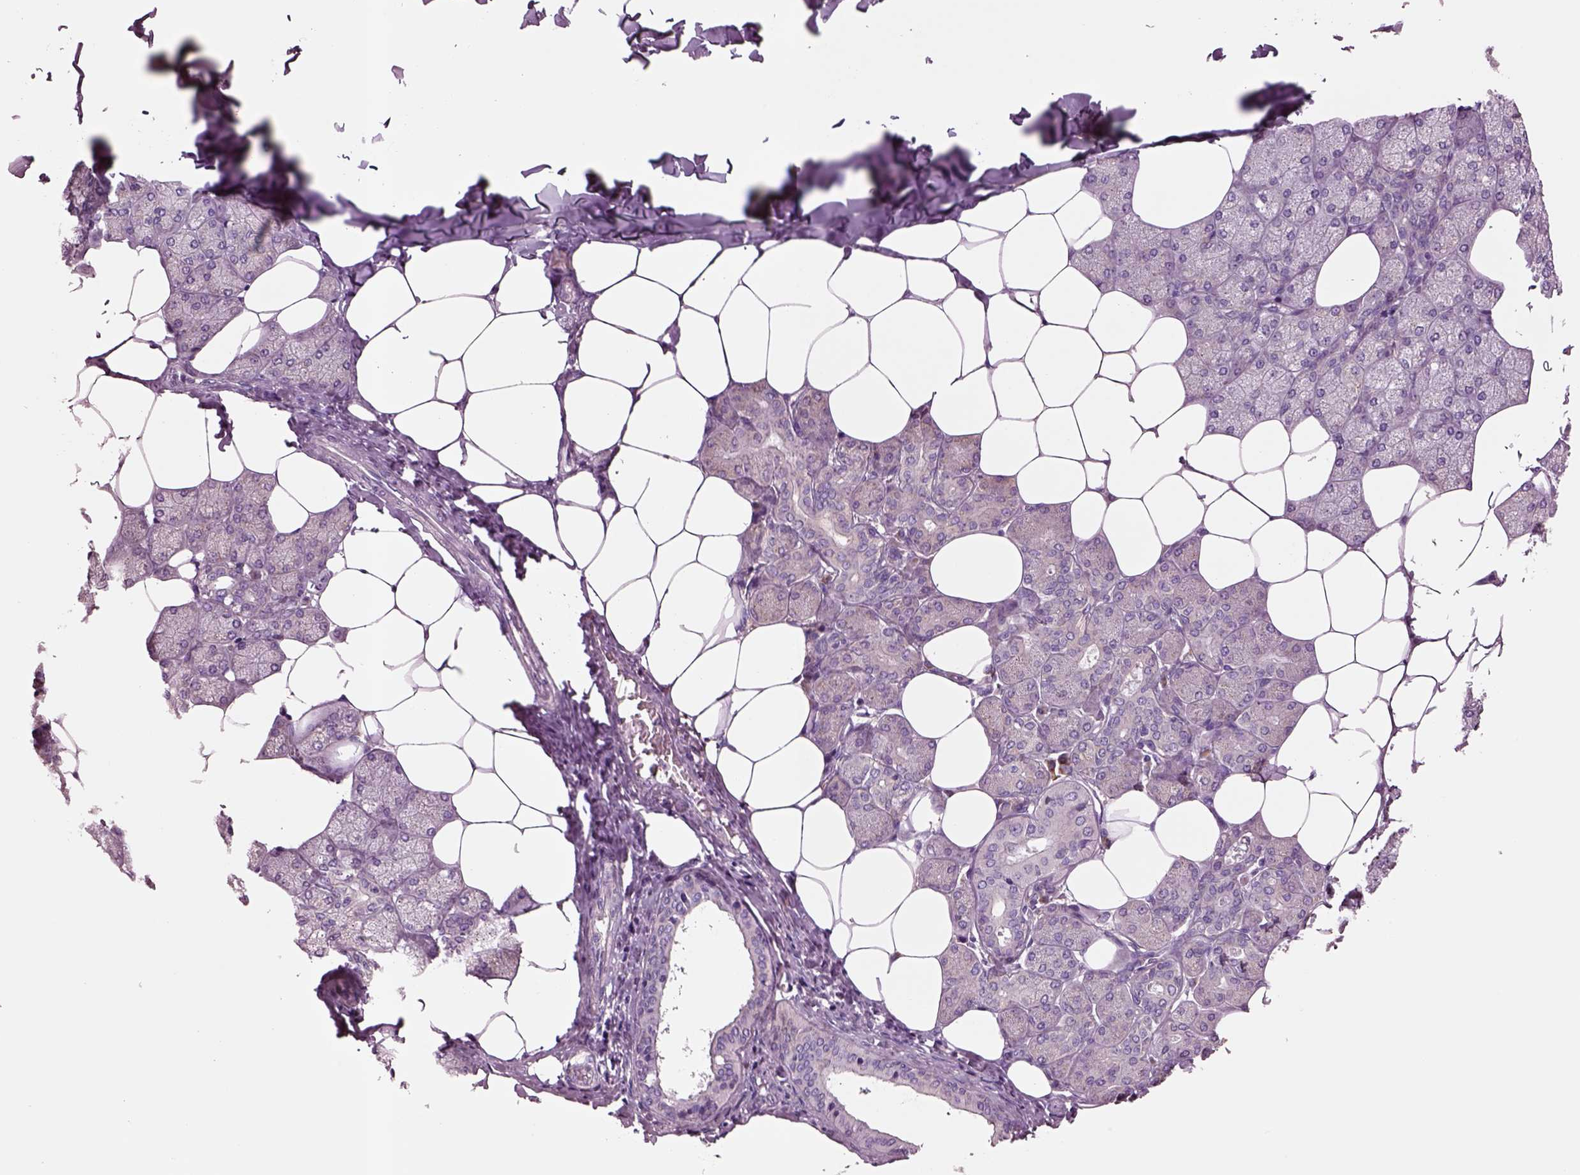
{"staining": {"intensity": "moderate", "quantity": "25%-75%", "location": "cytoplasmic/membranous"}, "tissue": "salivary gland", "cell_type": "Glandular cells", "image_type": "normal", "snomed": [{"axis": "morphology", "description": "Normal tissue, NOS"}, {"axis": "topography", "description": "Salivary gland"}], "caption": "The immunohistochemical stain shows moderate cytoplasmic/membranous positivity in glandular cells of unremarkable salivary gland.", "gene": "SEC23A", "patient": {"sex": "female", "age": 43}}